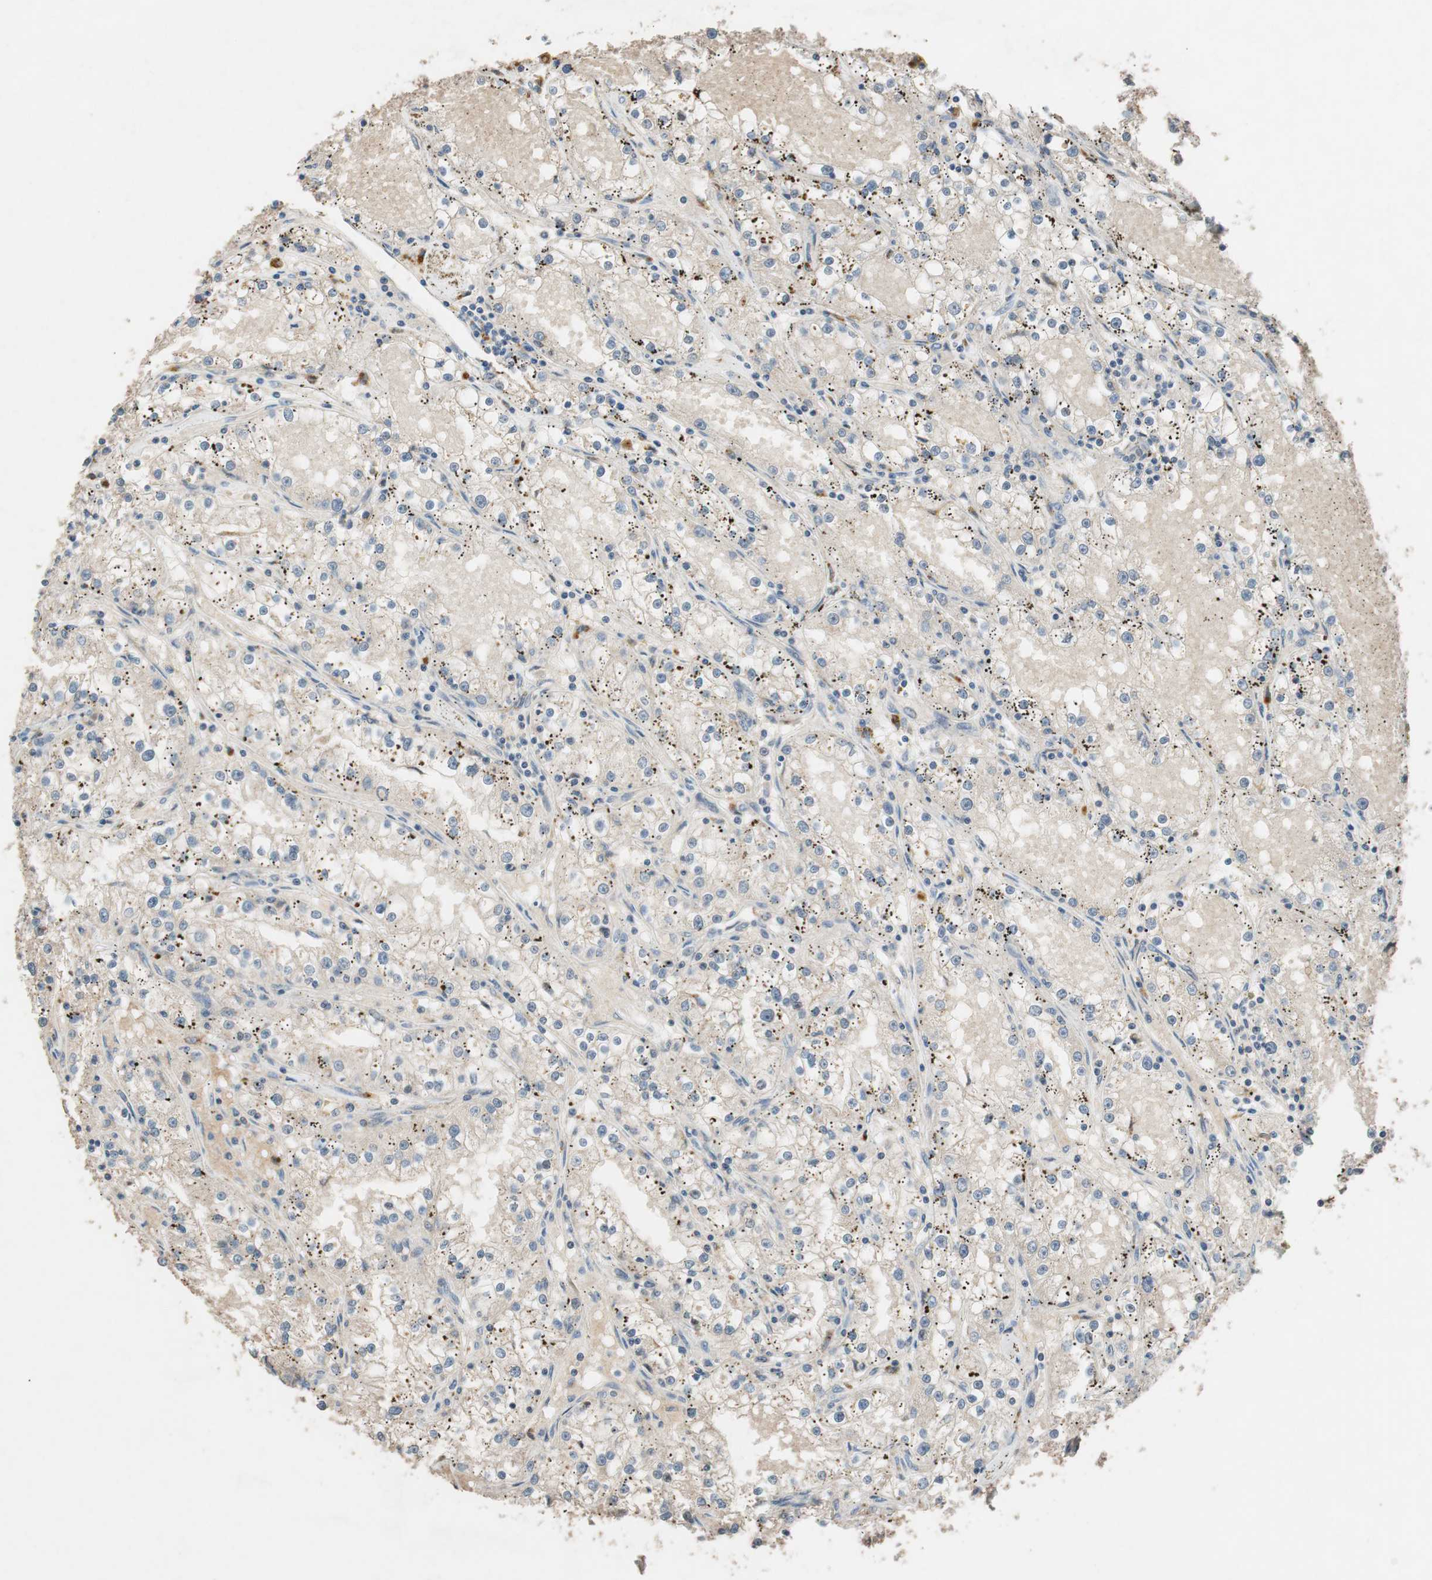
{"staining": {"intensity": "weak", "quantity": ">75%", "location": "cytoplasmic/membranous"}, "tissue": "renal cancer", "cell_type": "Tumor cells", "image_type": "cancer", "snomed": [{"axis": "morphology", "description": "Adenocarcinoma, NOS"}, {"axis": "topography", "description": "Kidney"}], "caption": "IHC staining of renal cancer, which exhibits low levels of weak cytoplasmic/membranous expression in approximately >75% of tumor cells indicating weak cytoplasmic/membranous protein expression. The staining was performed using DAB (3,3'-diaminobenzidine) (brown) for protein detection and nuclei were counterstained in hematoxylin (blue).", "gene": "GLB1", "patient": {"sex": "male", "age": 56}}